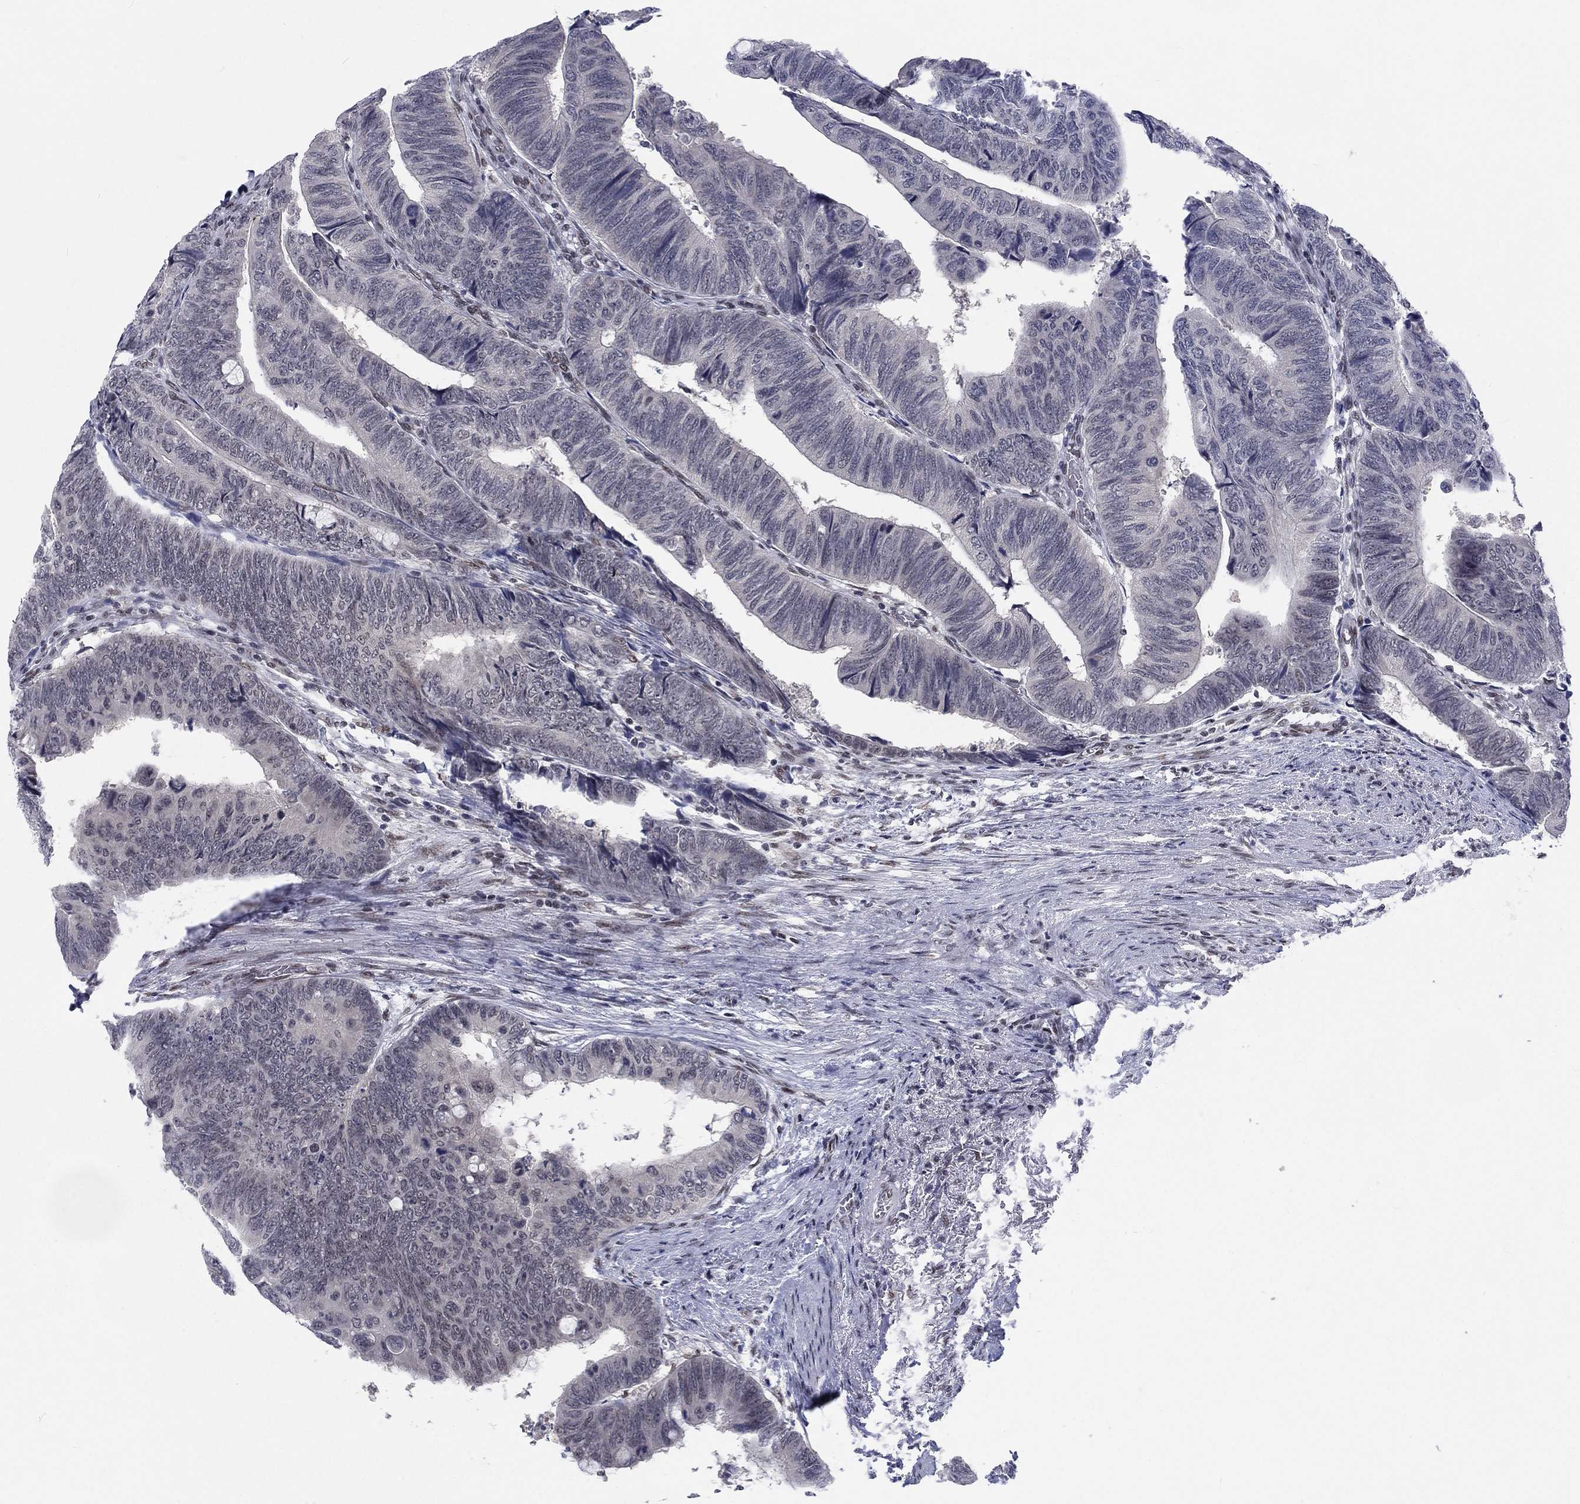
{"staining": {"intensity": "negative", "quantity": "none", "location": "none"}, "tissue": "colorectal cancer", "cell_type": "Tumor cells", "image_type": "cancer", "snomed": [{"axis": "morphology", "description": "Normal tissue, NOS"}, {"axis": "morphology", "description": "Adenocarcinoma, NOS"}, {"axis": "topography", "description": "Rectum"}, {"axis": "topography", "description": "Peripheral nerve tissue"}], "caption": "DAB (3,3'-diaminobenzidine) immunohistochemical staining of human adenocarcinoma (colorectal) exhibits no significant staining in tumor cells.", "gene": "FYTTD1", "patient": {"sex": "male", "age": 92}}